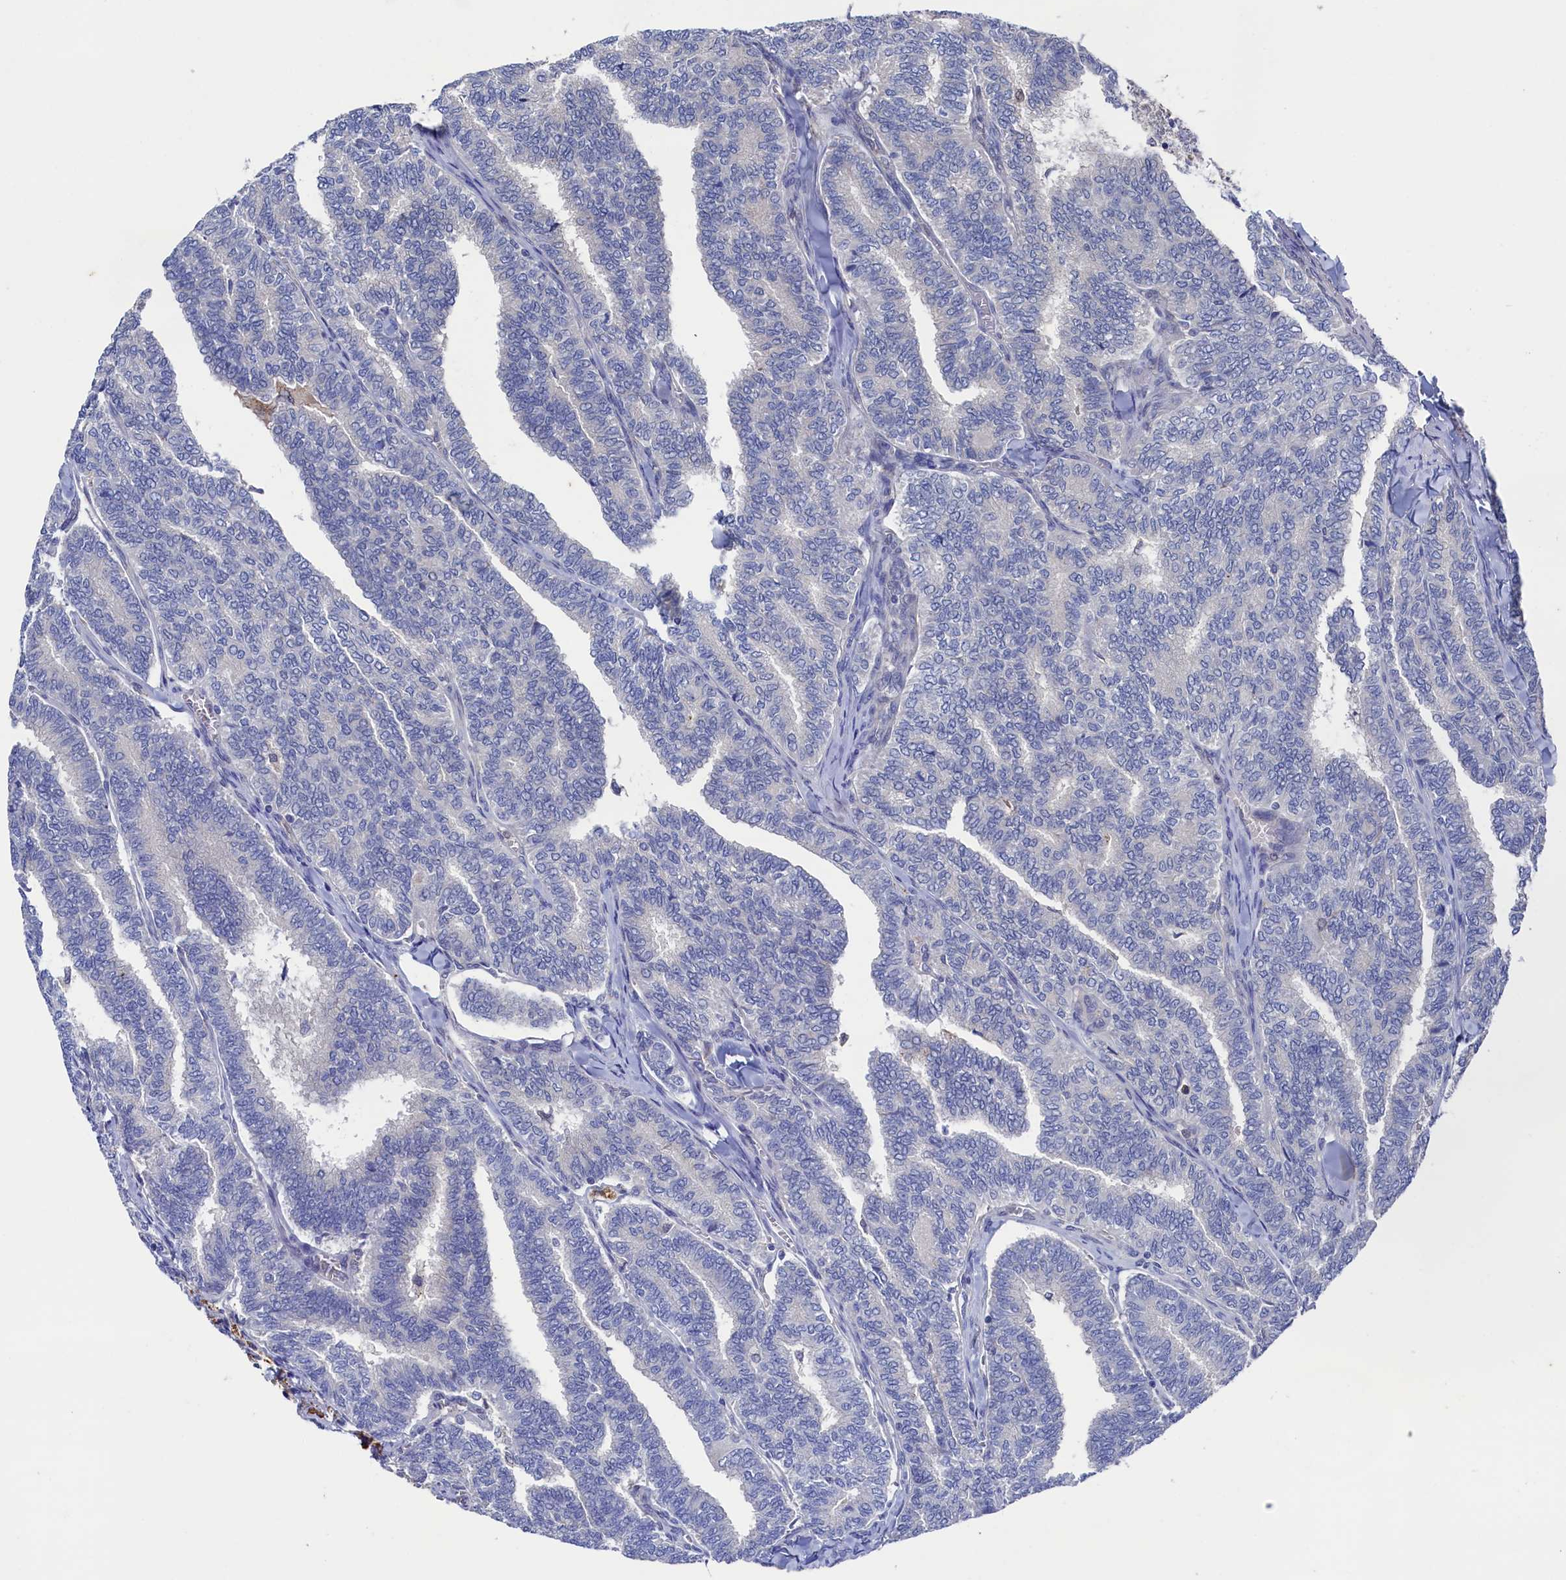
{"staining": {"intensity": "negative", "quantity": "none", "location": "none"}, "tissue": "thyroid cancer", "cell_type": "Tumor cells", "image_type": "cancer", "snomed": [{"axis": "morphology", "description": "Papillary adenocarcinoma, NOS"}, {"axis": "topography", "description": "Thyroid gland"}], "caption": "An image of thyroid cancer (papillary adenocarcinoma) stained for a protein demonstrates no brown staining in tumor cells.", "gene": "RNH1", "patient": {"sex": "female", "age": 35}}